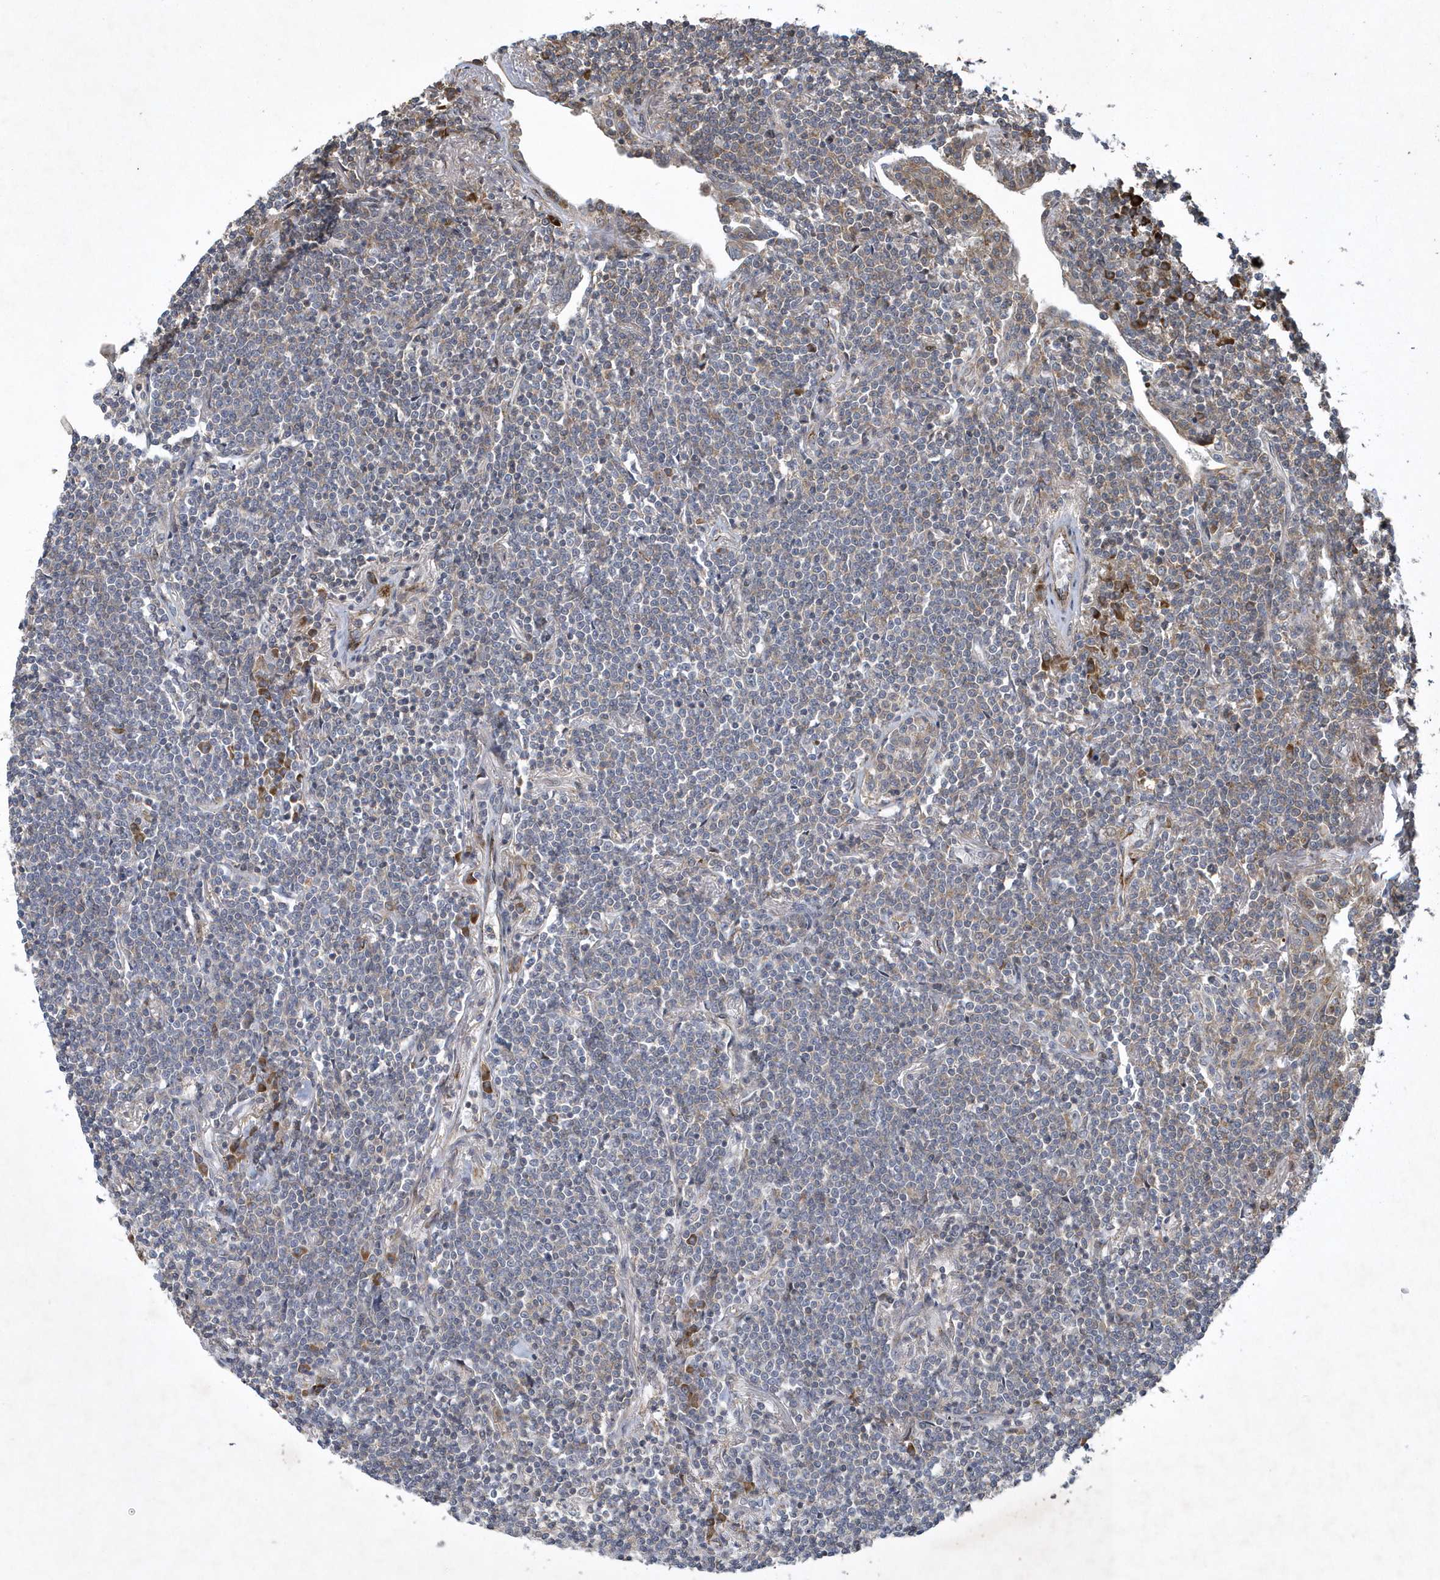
{"staining": {"intensity": "weak", "quantity": "<25%", "location": "cytoplasmic/membranous"}, "tissue": "lymphoma", "cell_type": "Tumor cells", "image_type": "cancer", "snomed": [{"axis": "morphology", "description": "Malignant lymphoma, non-Hodgkin's type, Low grade"}, {"axis": "topography", "description": "Lung"}], "caption": "Immunohistochemical staining of human lymphoma reveals no significant positivity in tumor cells.", "gene": "N4BP2", "patient": {"sex": "female", "age": 71}}